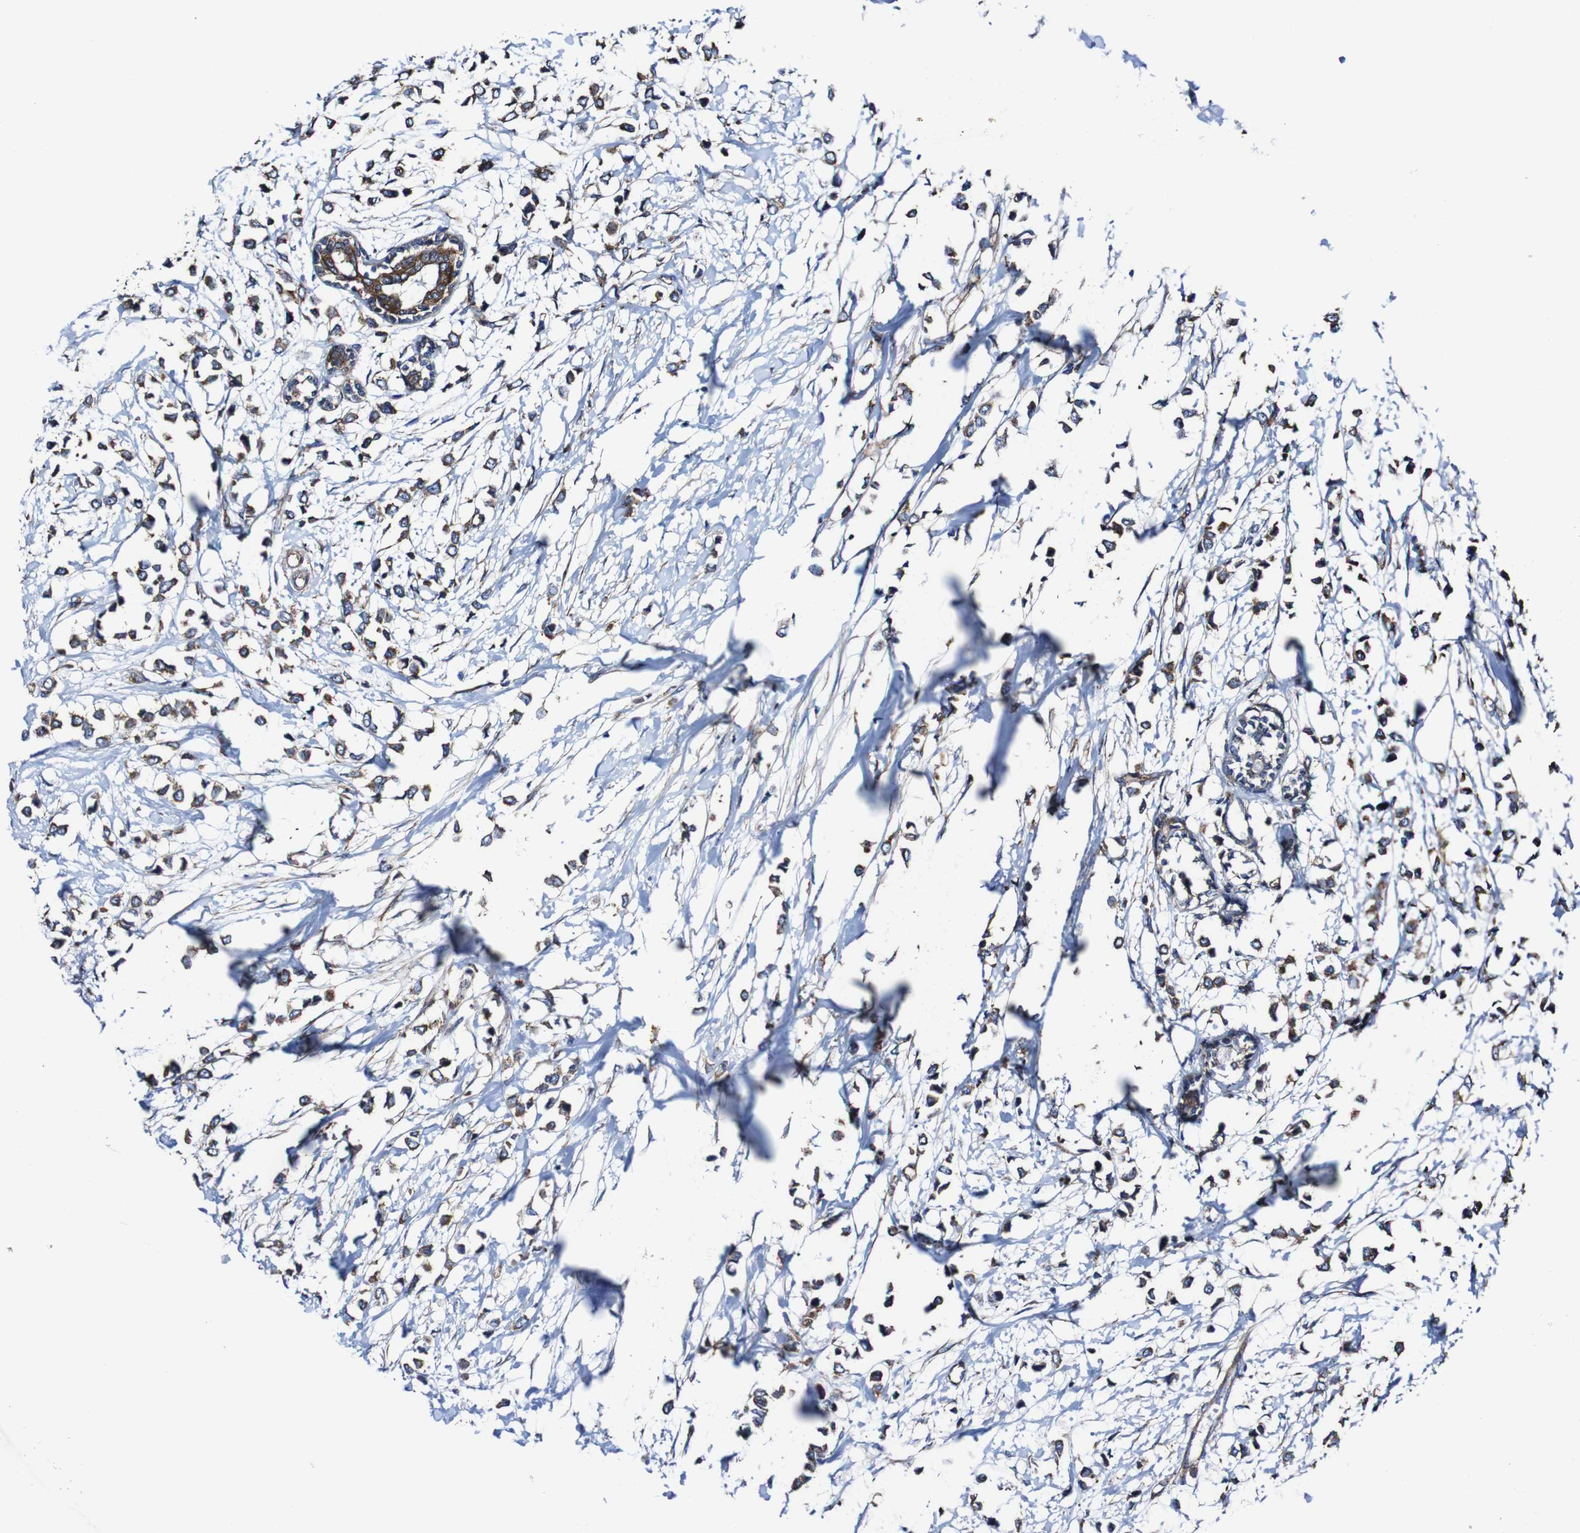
{"staining": {"intensity": "moderate", "quantity": ">75%", "location": "cytoplasmic/membranous"}, "tissue": "breast cancer", "cell_type": "Tumor cells", "image_type": "cancer", "snomed": [{"axis": "morphology", "description": "Lobular carcinoma"}, {"axis": "topography", "description": "Breast"}], "caption": "Protein staining of lobular carcinoma (breast) tissue reveals moderate cytoplasmic/membranous staining in approximately >75% of tumor cells. Nuclei are stained in blue.", "gene": "CSF1R", "patient": {"sex": "female", "age": 51}}